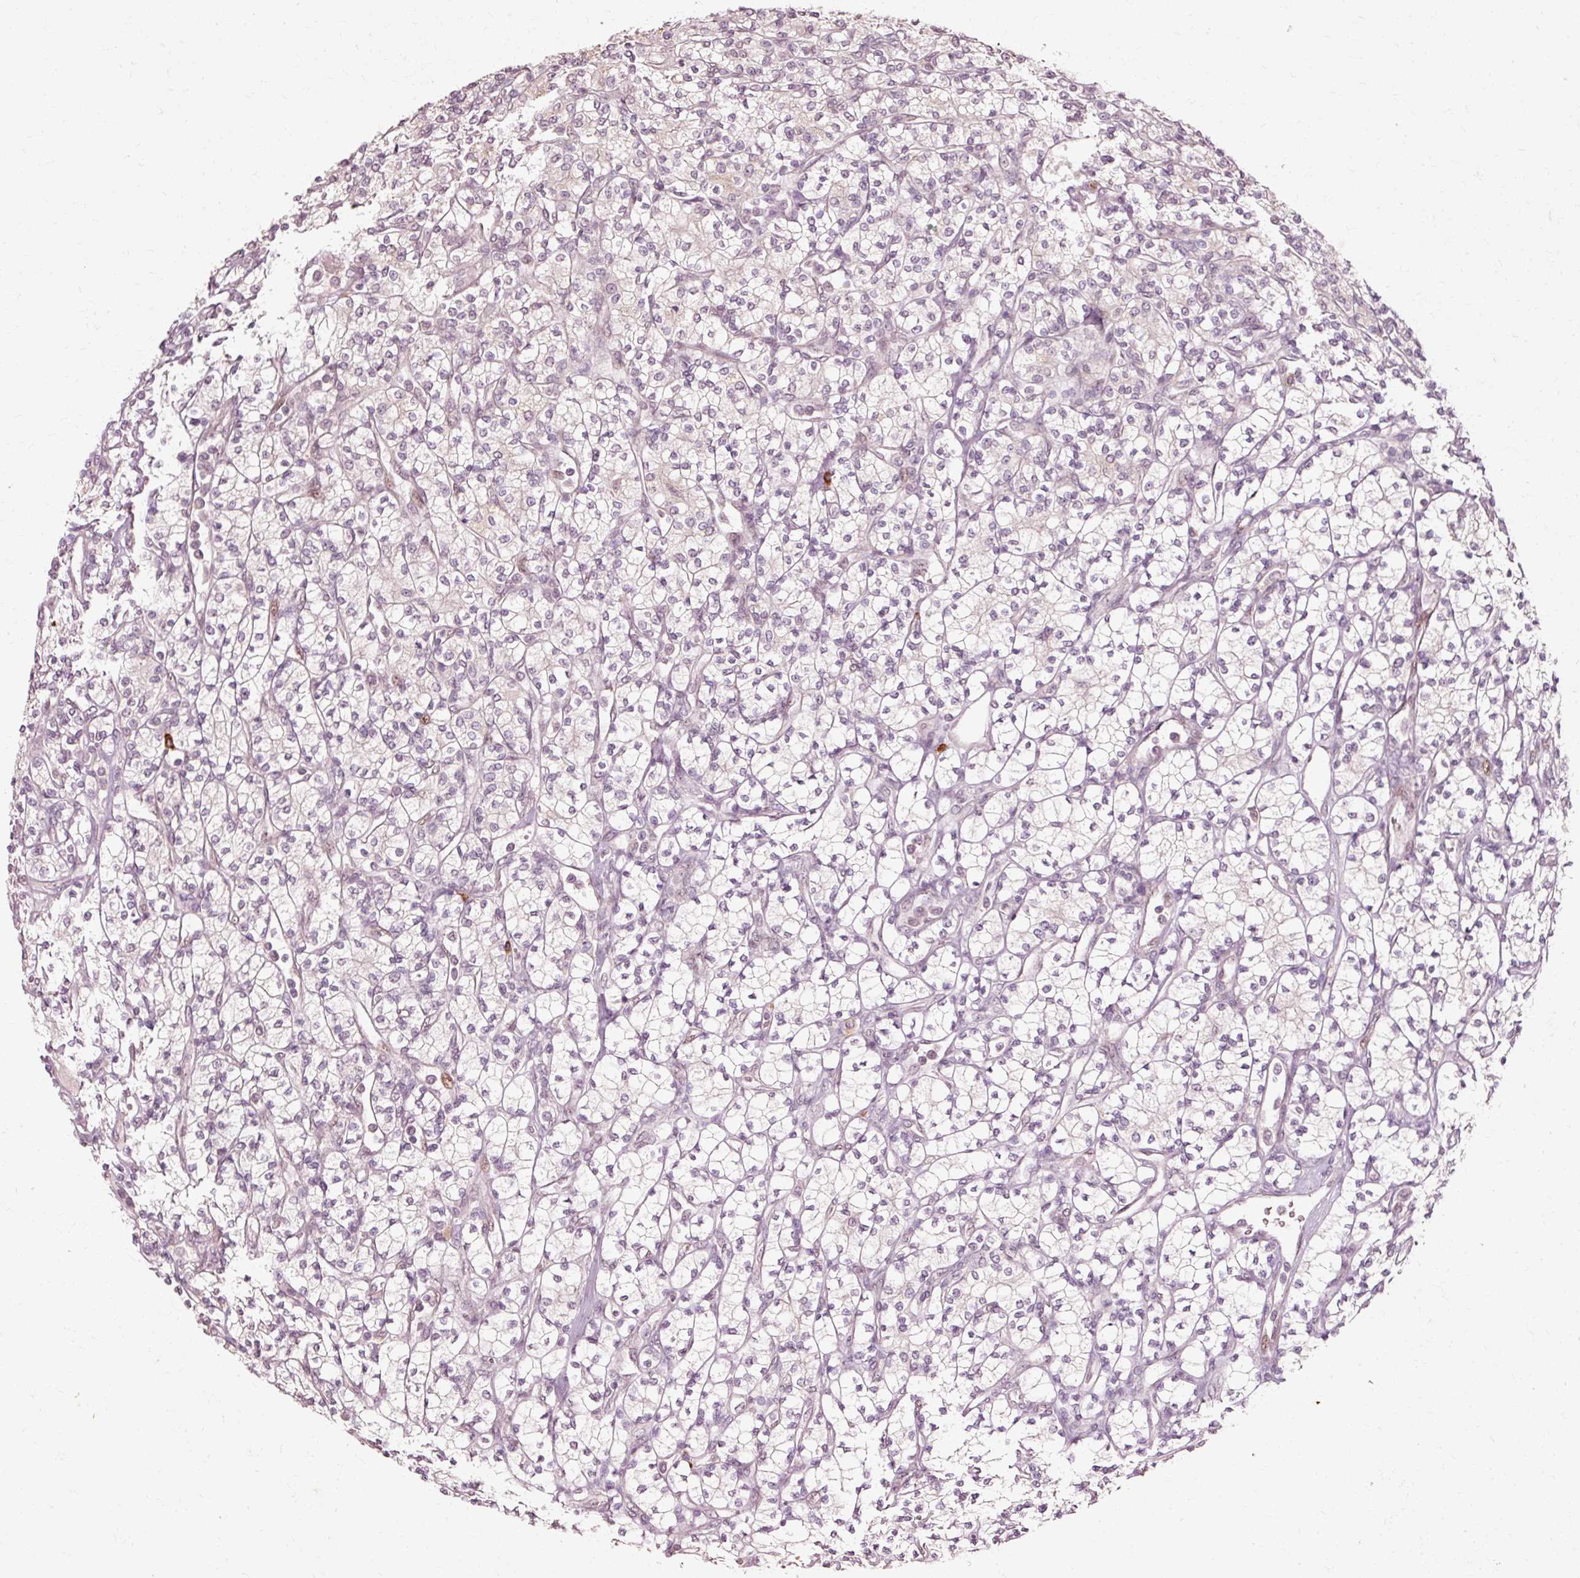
{"staining": {"intensity": "negative", "quantity": "none", "location": "none"}, "tissue": "renal cancer", "cell_type": "Tumor cells", "image_type": "cancer", "snomed": [{"axis": "morphology", "description": "Adenocarcinoma, NOS"}, {"axis": "topography", "description": "Kidney"}], "caption": "IHC of human renal cancer reveals no staining in tumor cells.", "gene": "RGPD5", "patient": {"sex": "male", "age": 77}}